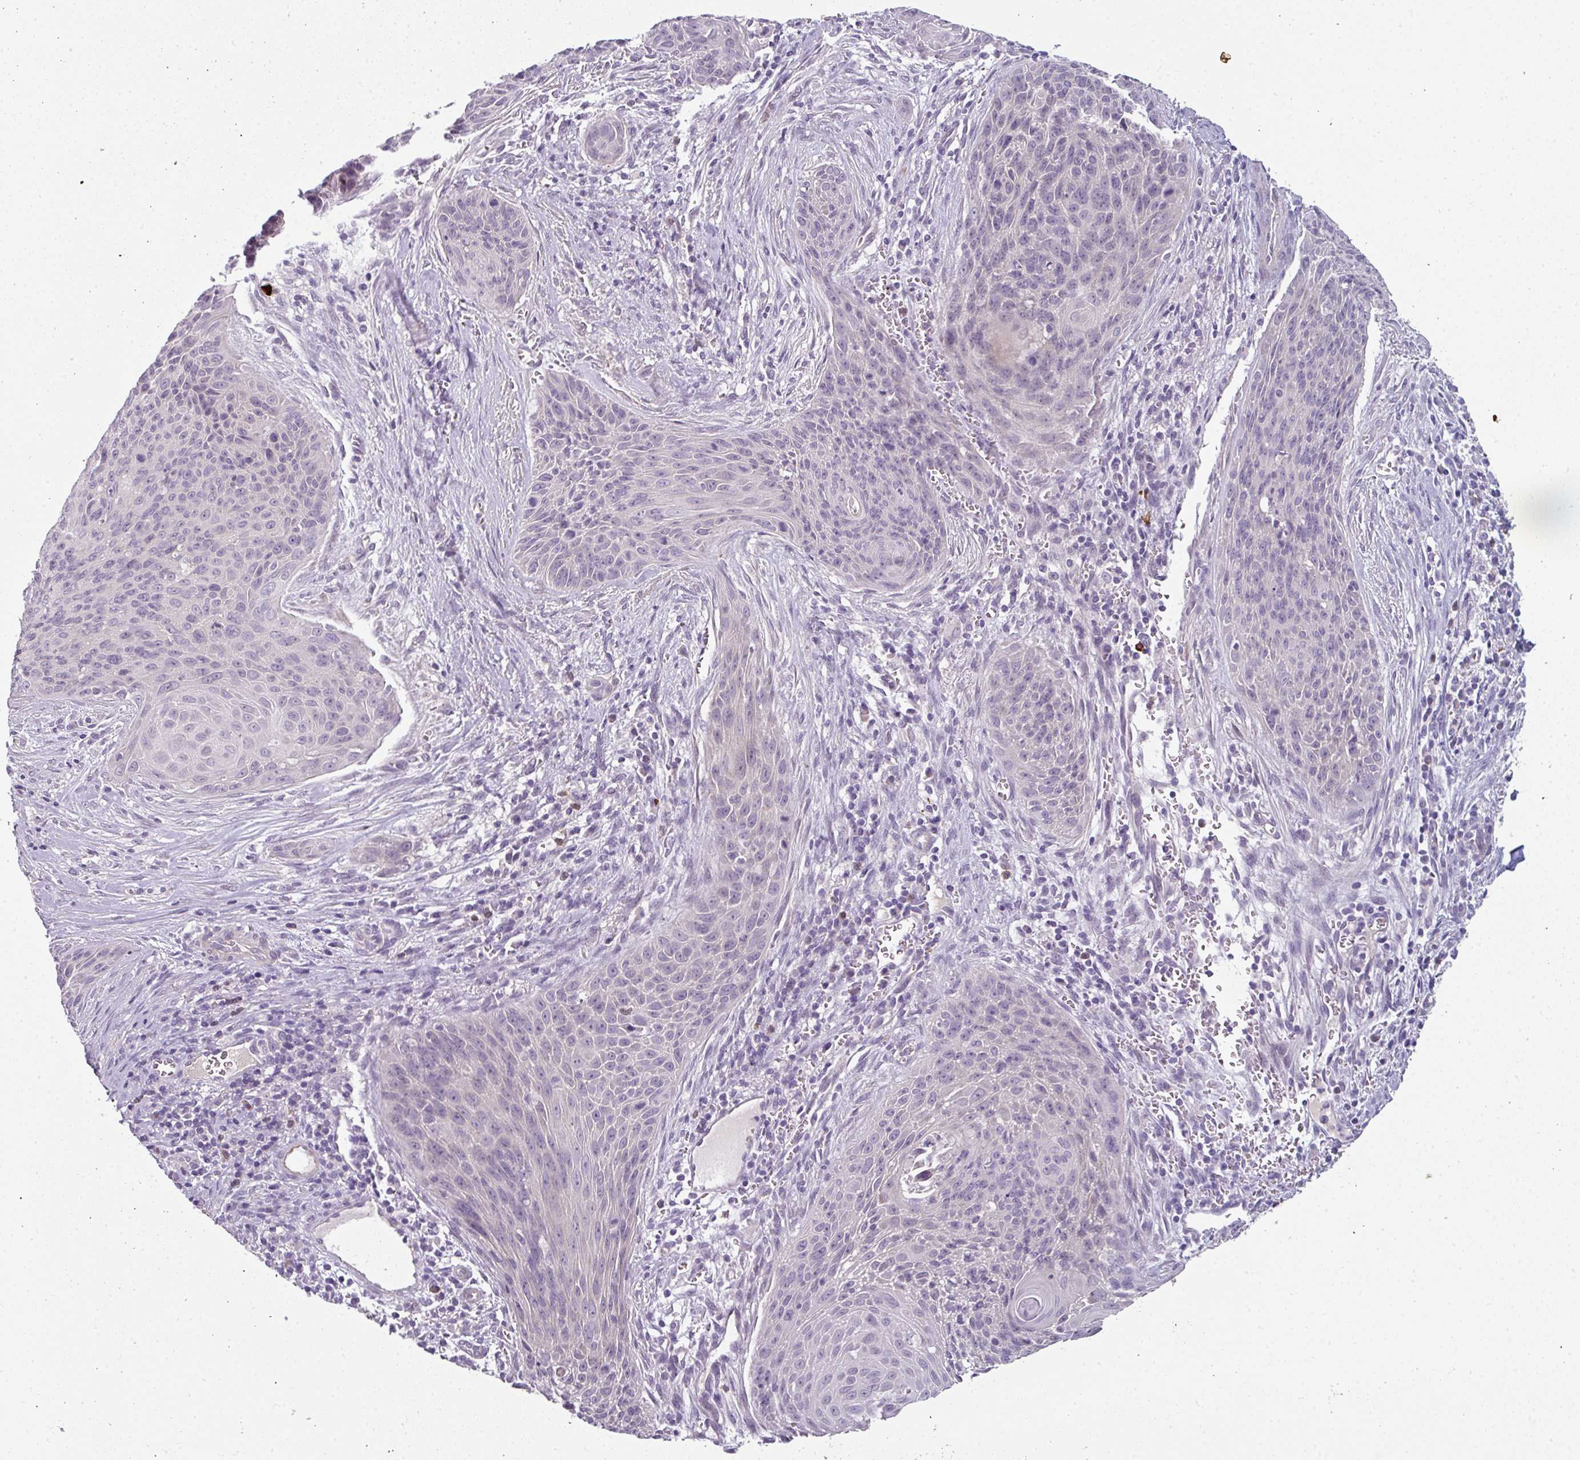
{"staining": {"intensity": "negative", "quantity": "none", "location": "none"}, "tissue": "cervical cancer", "cell_type": "Tumor cells", "image_type": "cancer", "snomed": [{"axis": "morphology", "description": "Squamous cell carcinoma, NOS"}, {"axis": "topography", "description": "Cervix"}], "caption": "IHC image of human cervical squamous cell carcinoma stained for a protein (brown), which displays no expression in tumor cells.", "gene": "FHAD1", "patient": {"sex": "female", "age": 55}}